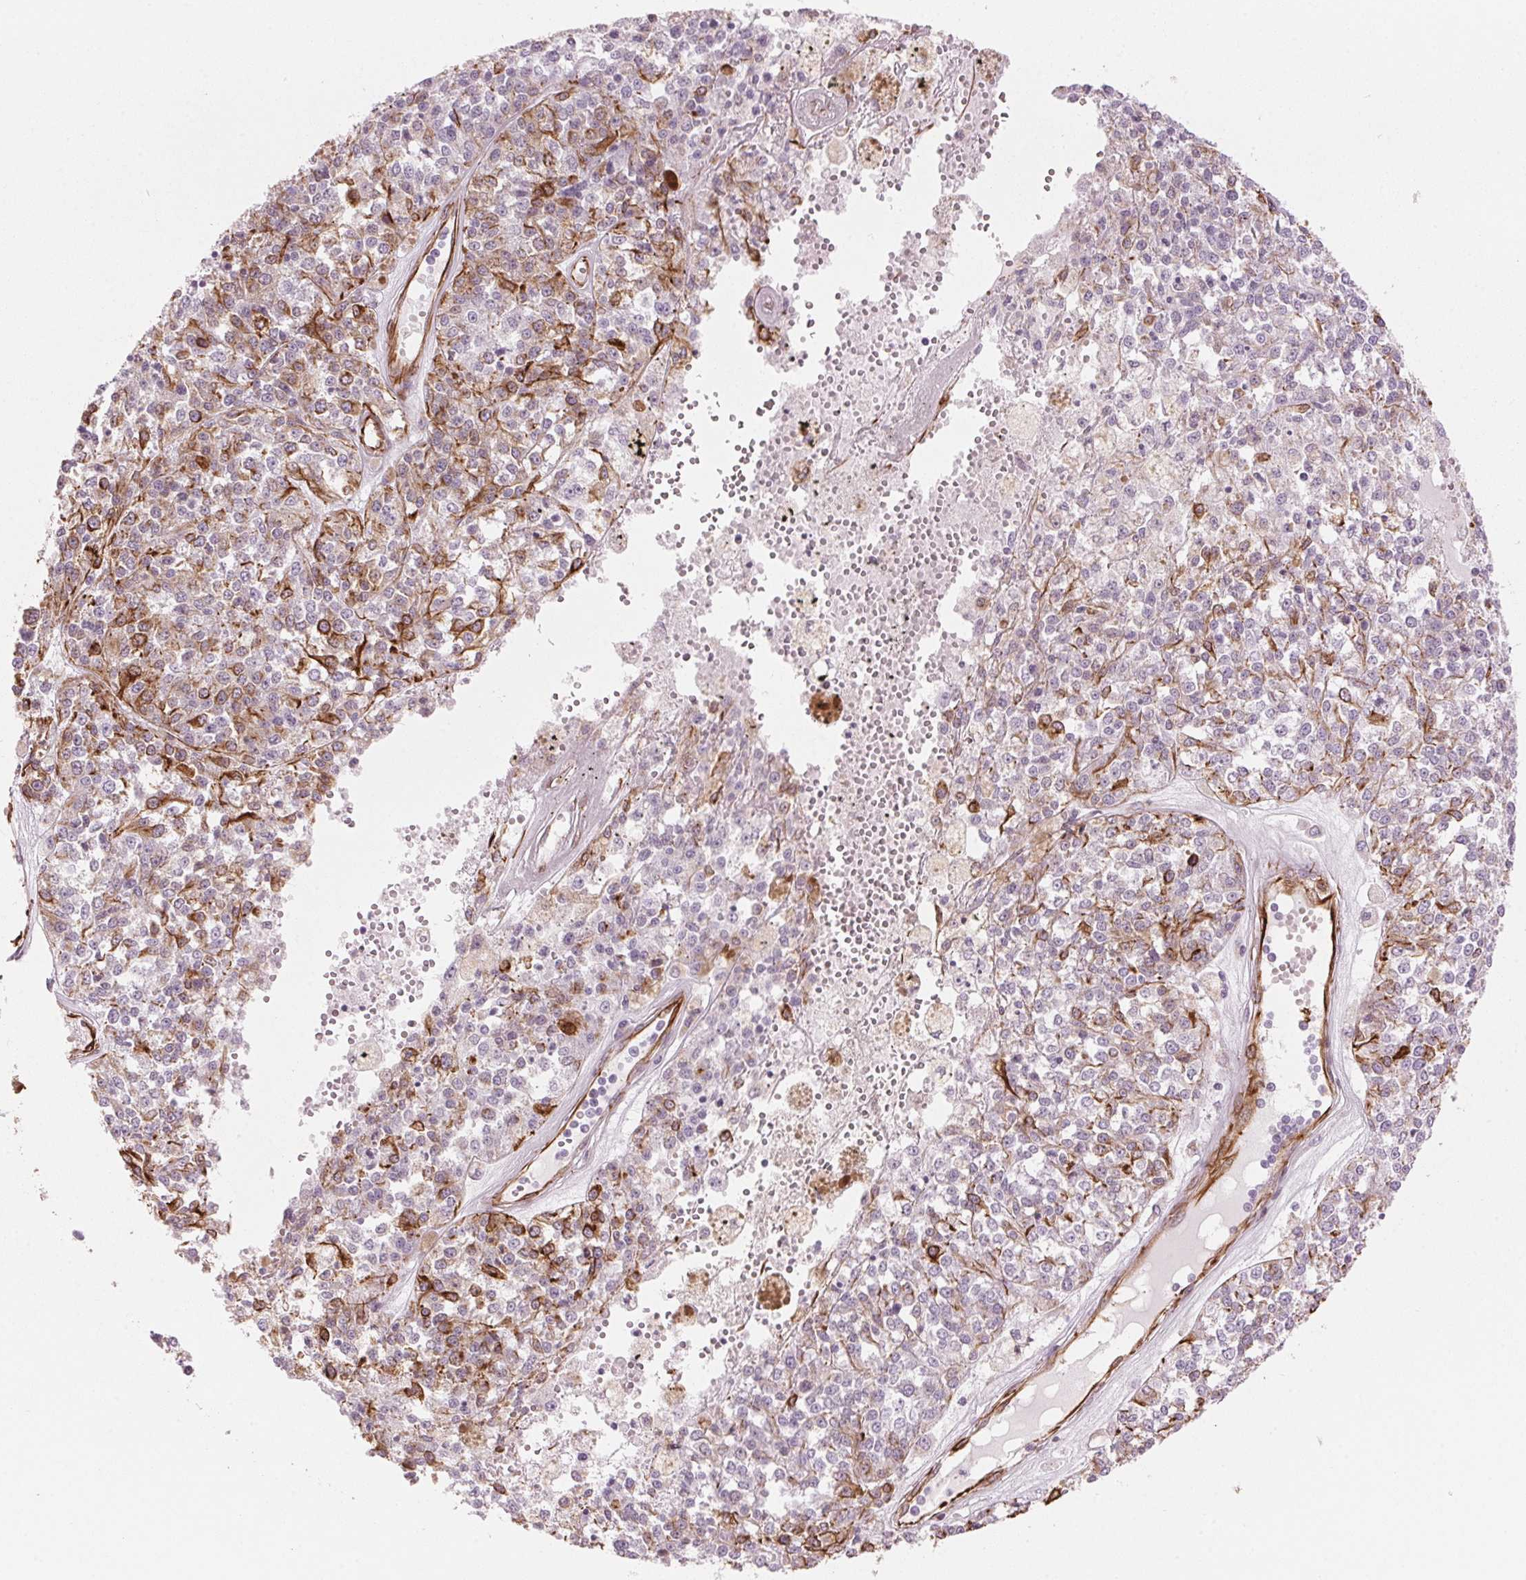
{"staining": {"intensity": "moderate", "quantity": "<25%", "location": "cytoplasmic/membranous"}, "tissue": "melanoma", "cell_type": "Tumor cells", "image_type": "cancer", "snomed": [{"axis": "morphology", "description": "Malignant melanoma, Metastatic site"}, {"axis": "topography", "description": "Lymph node"}], "caption": "Immunohistochemistry of melanoma demonstrates low levels of moderate cytoplasmic/membranous staining in approximately <25% of tumor cells.", "gene": "CLPS", "patient": {"sex": "female", "age": 64}}